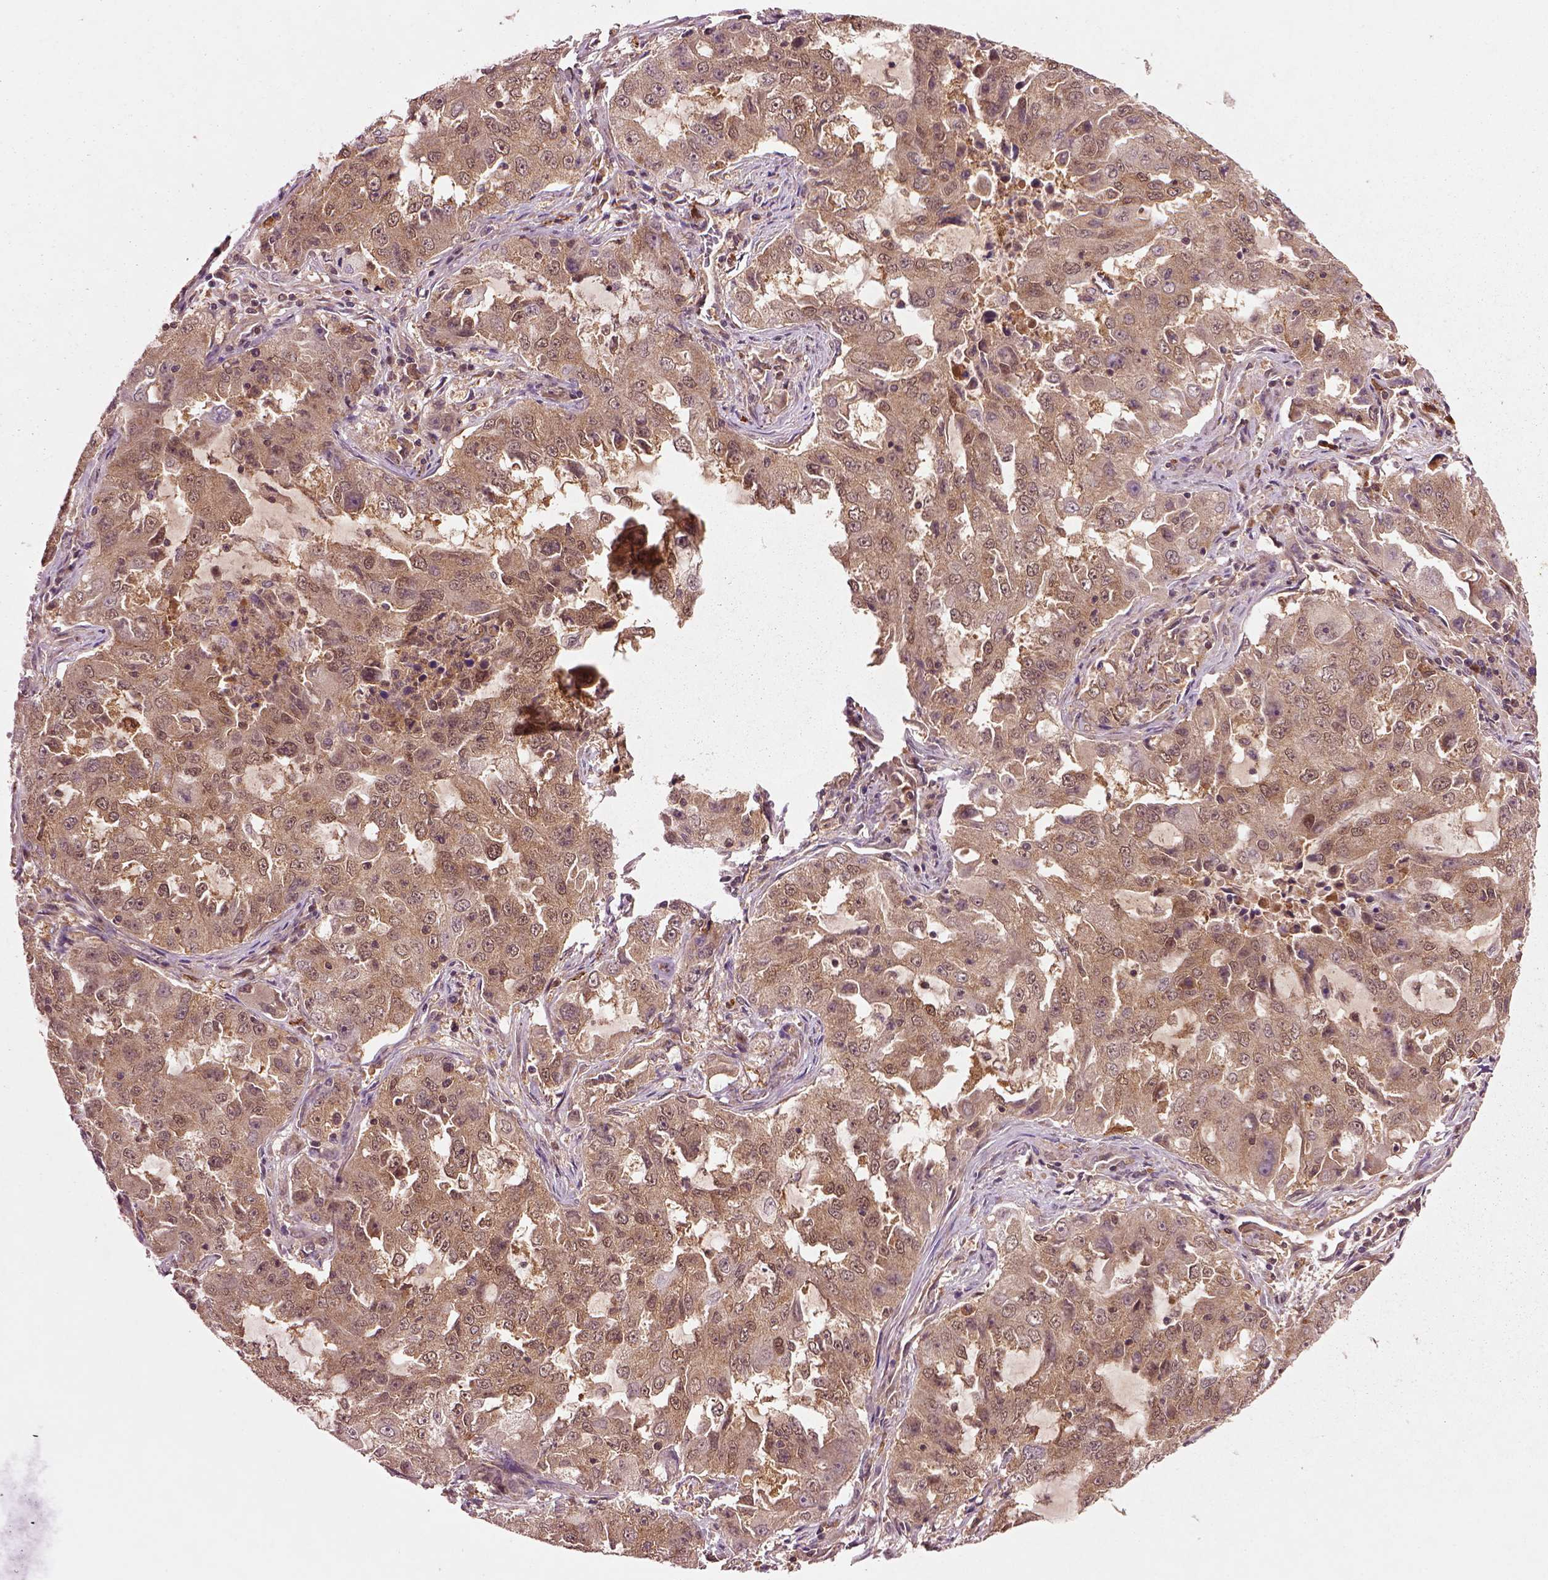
{"staining": {"intensity": "moderate", "quantity": ">75%", "location": "cytoplasmic/membranous"}, "tissue": "lung cancer", "cell_type": "Tumor cells", "image_type": "cancer", "snomed": [{"axis": "morphology", "description": "Adenocarcinoma, NOS"}, {"axis": "topography", "description": "Lung"}], "caption": "Adenocarcinoma (lung) tissue reveals moderate cytoplasmic/membranous expression in about >75% of tumor cells, visualized by immunohistochemistry.", "gene": "MDP1", "patient": {"sex": "female", "age": 61}}